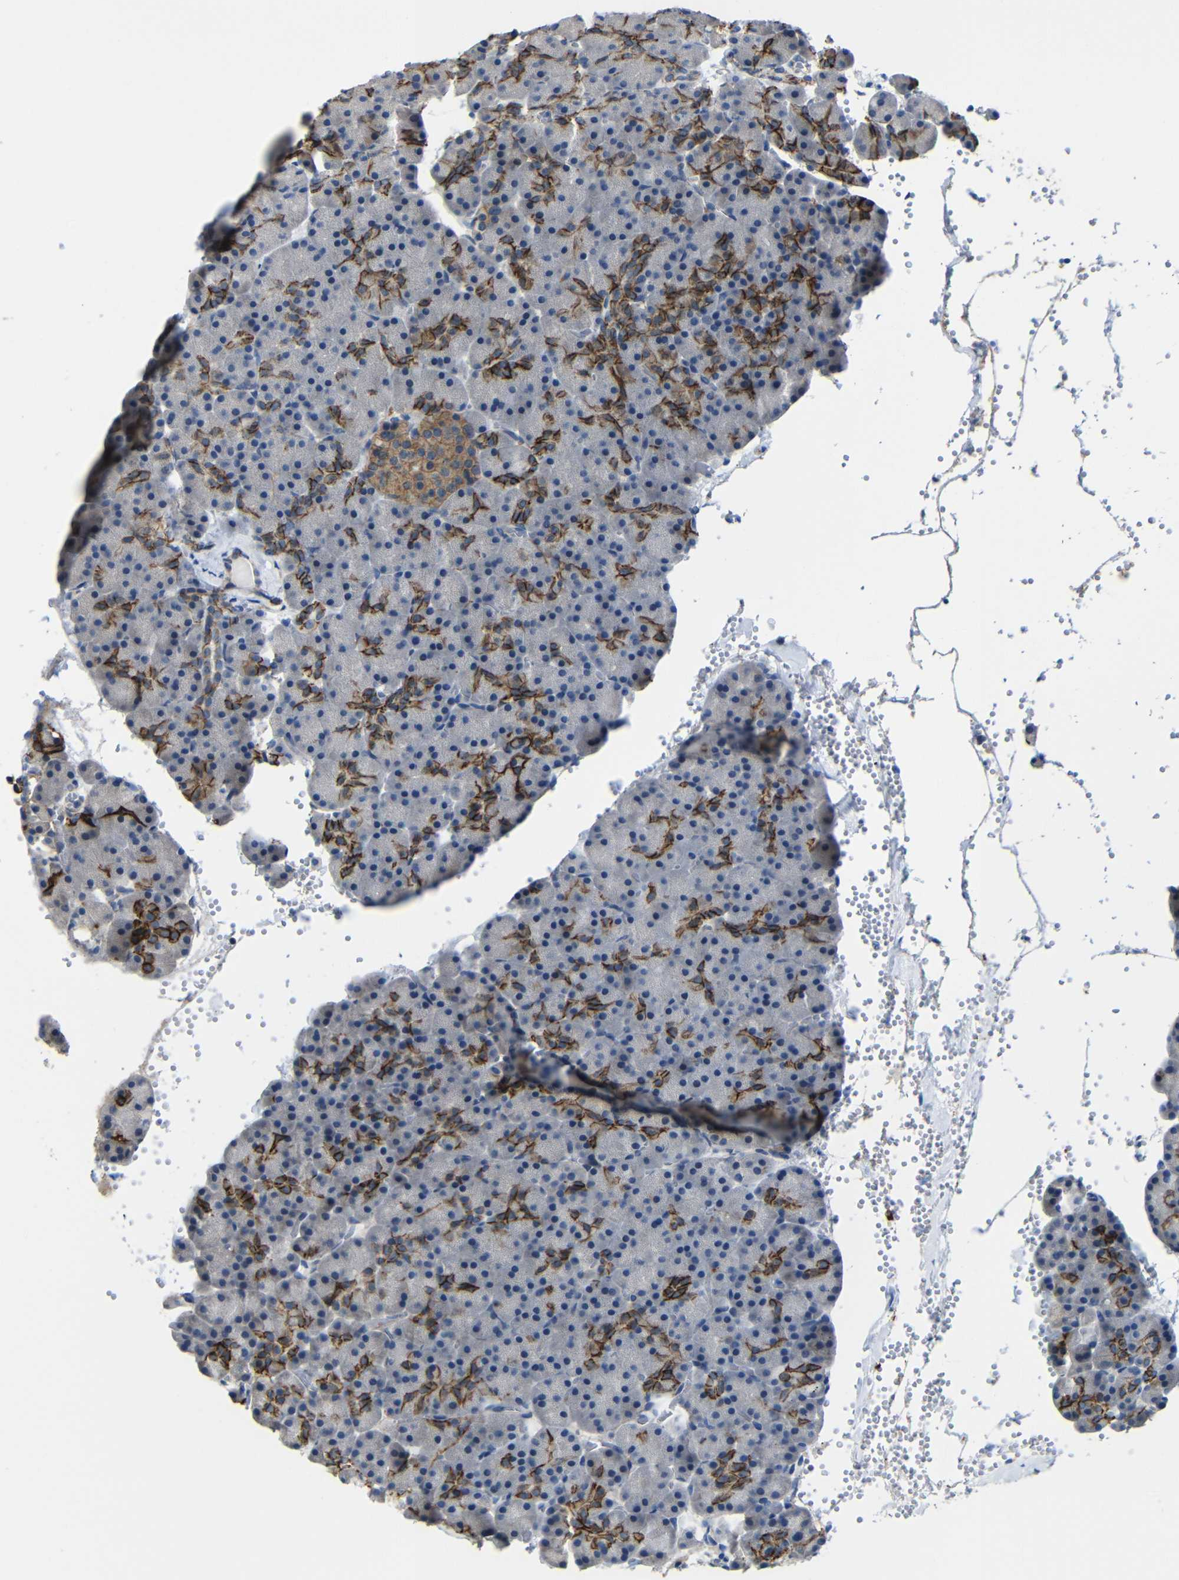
{"staining": {"intensity": "strong", "quantity": "25%-75%", "location": "cytoplasmic/membranous"}, "tissue": "pancreas", "cell_type": "Exocrine glandular cells", "image_type": "normal", "snomed": [{"axis": "morphology", "description": "Normal tissue, NOS"}, {"axis": "topography", "description": "Pancreas"}], "caption": "Strong cytoplasmic/membranous positivity is appreciated in approximately 25%-75% of exocrine glandular cells in benign pancreas. The protein is stained brown, and the nuclei are stained in blue (DAB IHC with brightfield microscopy, high magnification).", "gene": "ZNF90", "patient": {"sex": "female", "age": 35}}